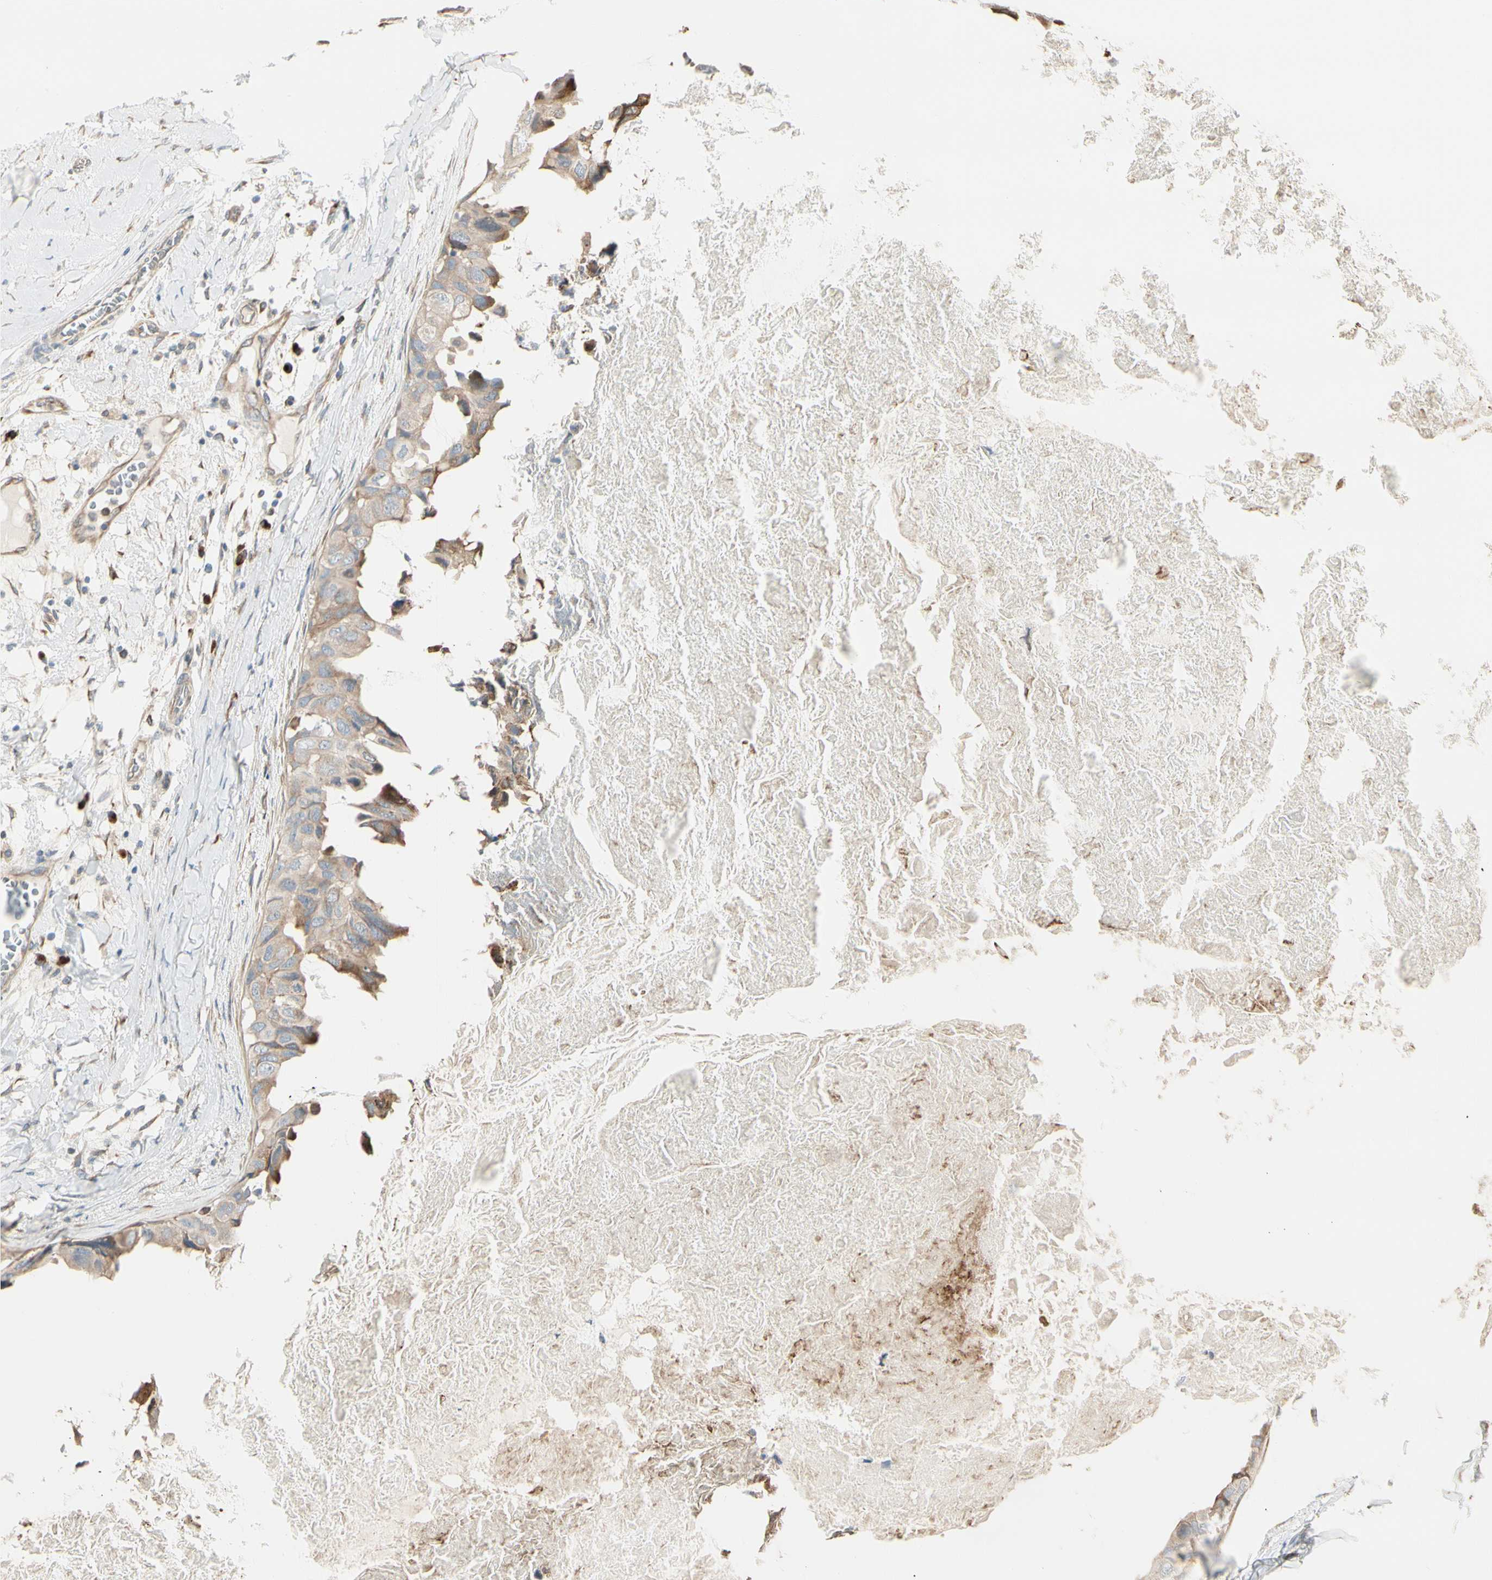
{"staining": {"intensity": "moderate", "quantity": ">75%", "location": "cytoplasmic/membranous"}, "tissue": "breast cancer", "cell_type": "Tumor cells", "image_type": "cancer", "snomed": [{"axis": "morphology", "description": "Duct carcinoma"}, {"axis": "topography", "description": "Breast"}], "caption": "Moderate cytoplasmic/membranous staining for a protein is present in about >75% of tumor cells of infiltrating ductal carcinoma (breast) using immunohistochemistry.", "gene": "NUCB2", "patient": {"sex": "female", "age": 40}}